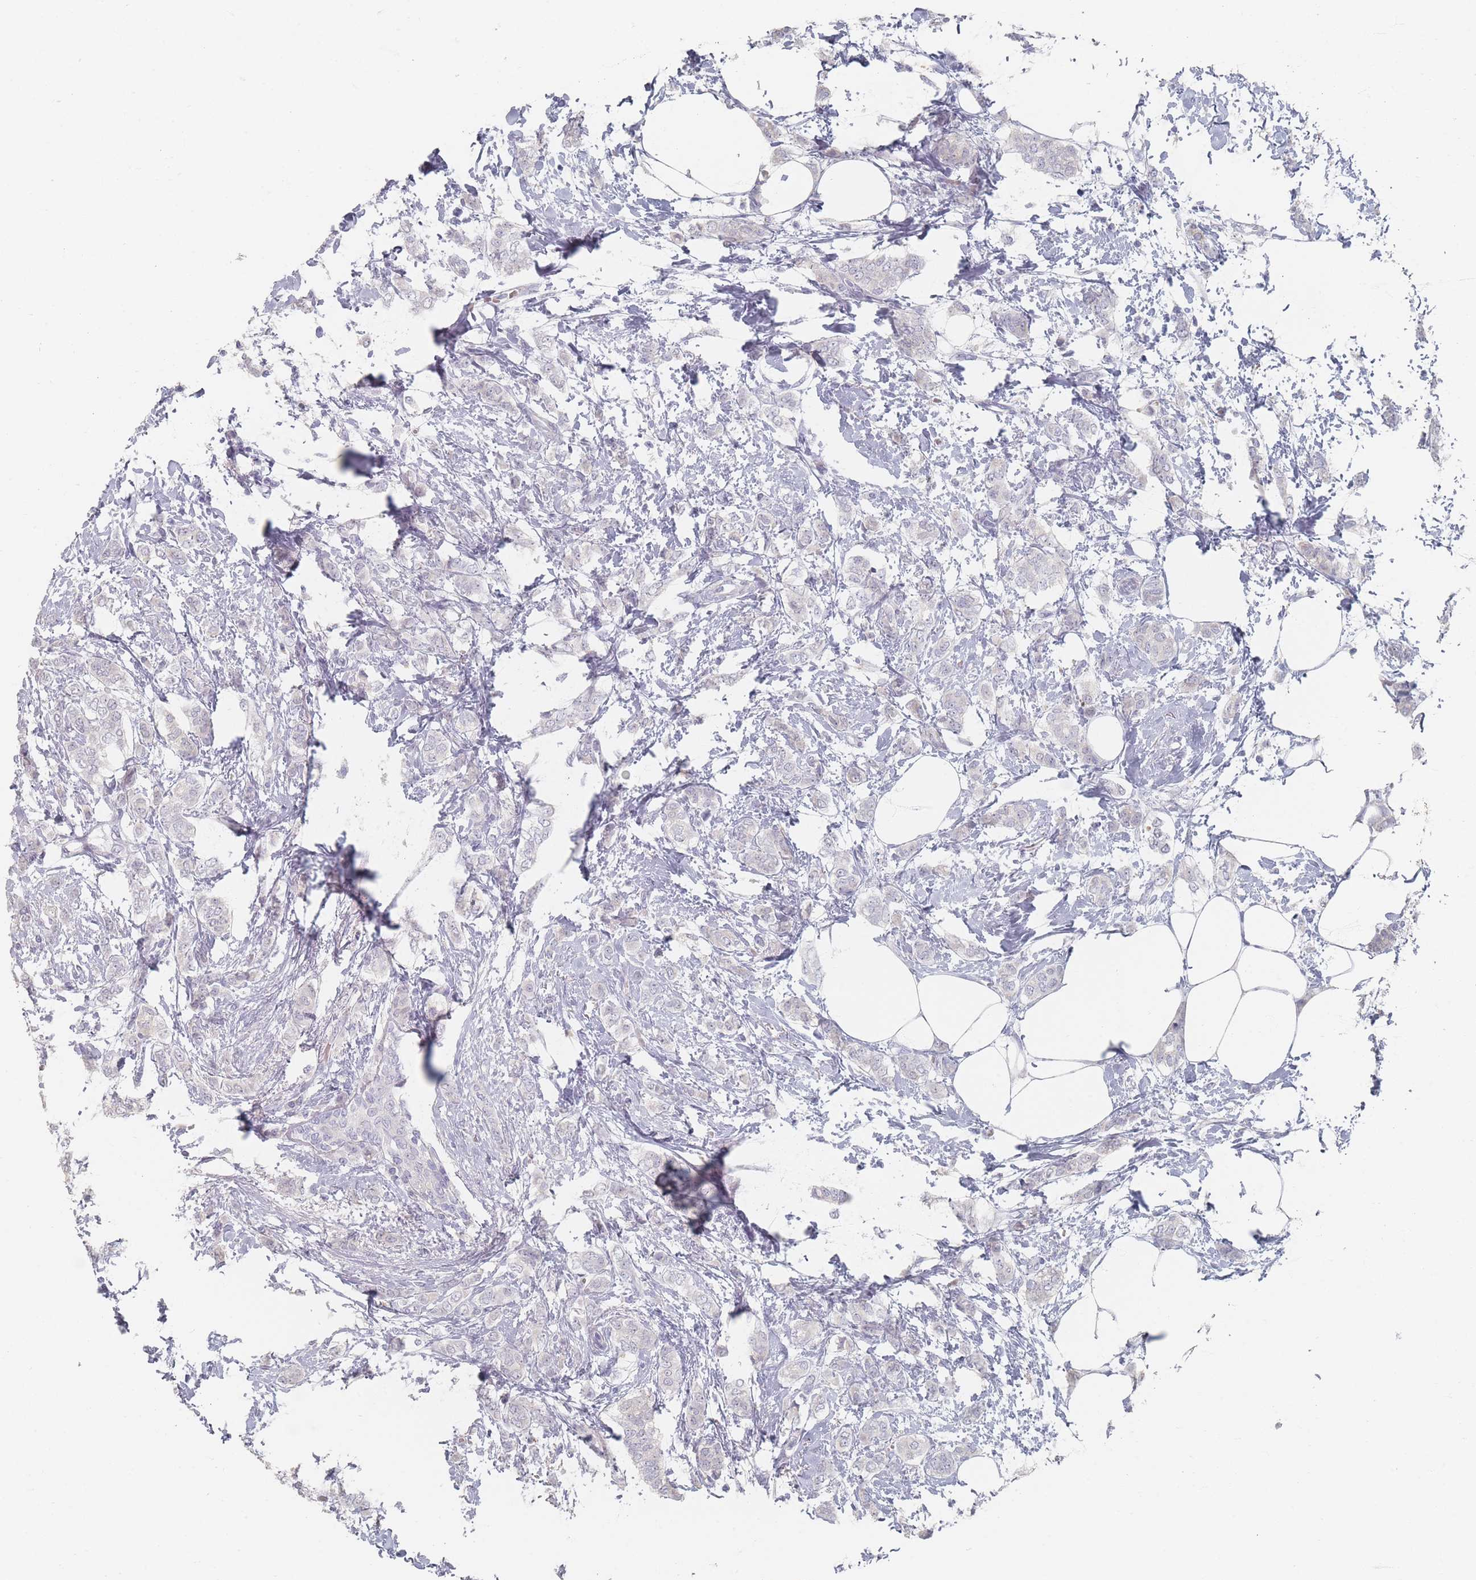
{"staining": {"intensity": "negative", "quantity": "none", "location": "none"}, "tissue": "breast cancer", "cell_type": "Tumor cells", "image_type": "cancer", "snomed": [{"axis": "morphology", "description": "Duct carcinoma"}, {"axis": "topography", "description": "Breast"}], "caption": "A photomicrograph of infiltrating ductal carcinoma (breast) stained for a protein displays no brown staining in tumor cells. Nuclei are stained in blue.", "gene": "HELZ2", "patient": {"sex": "female", "age": 72}}